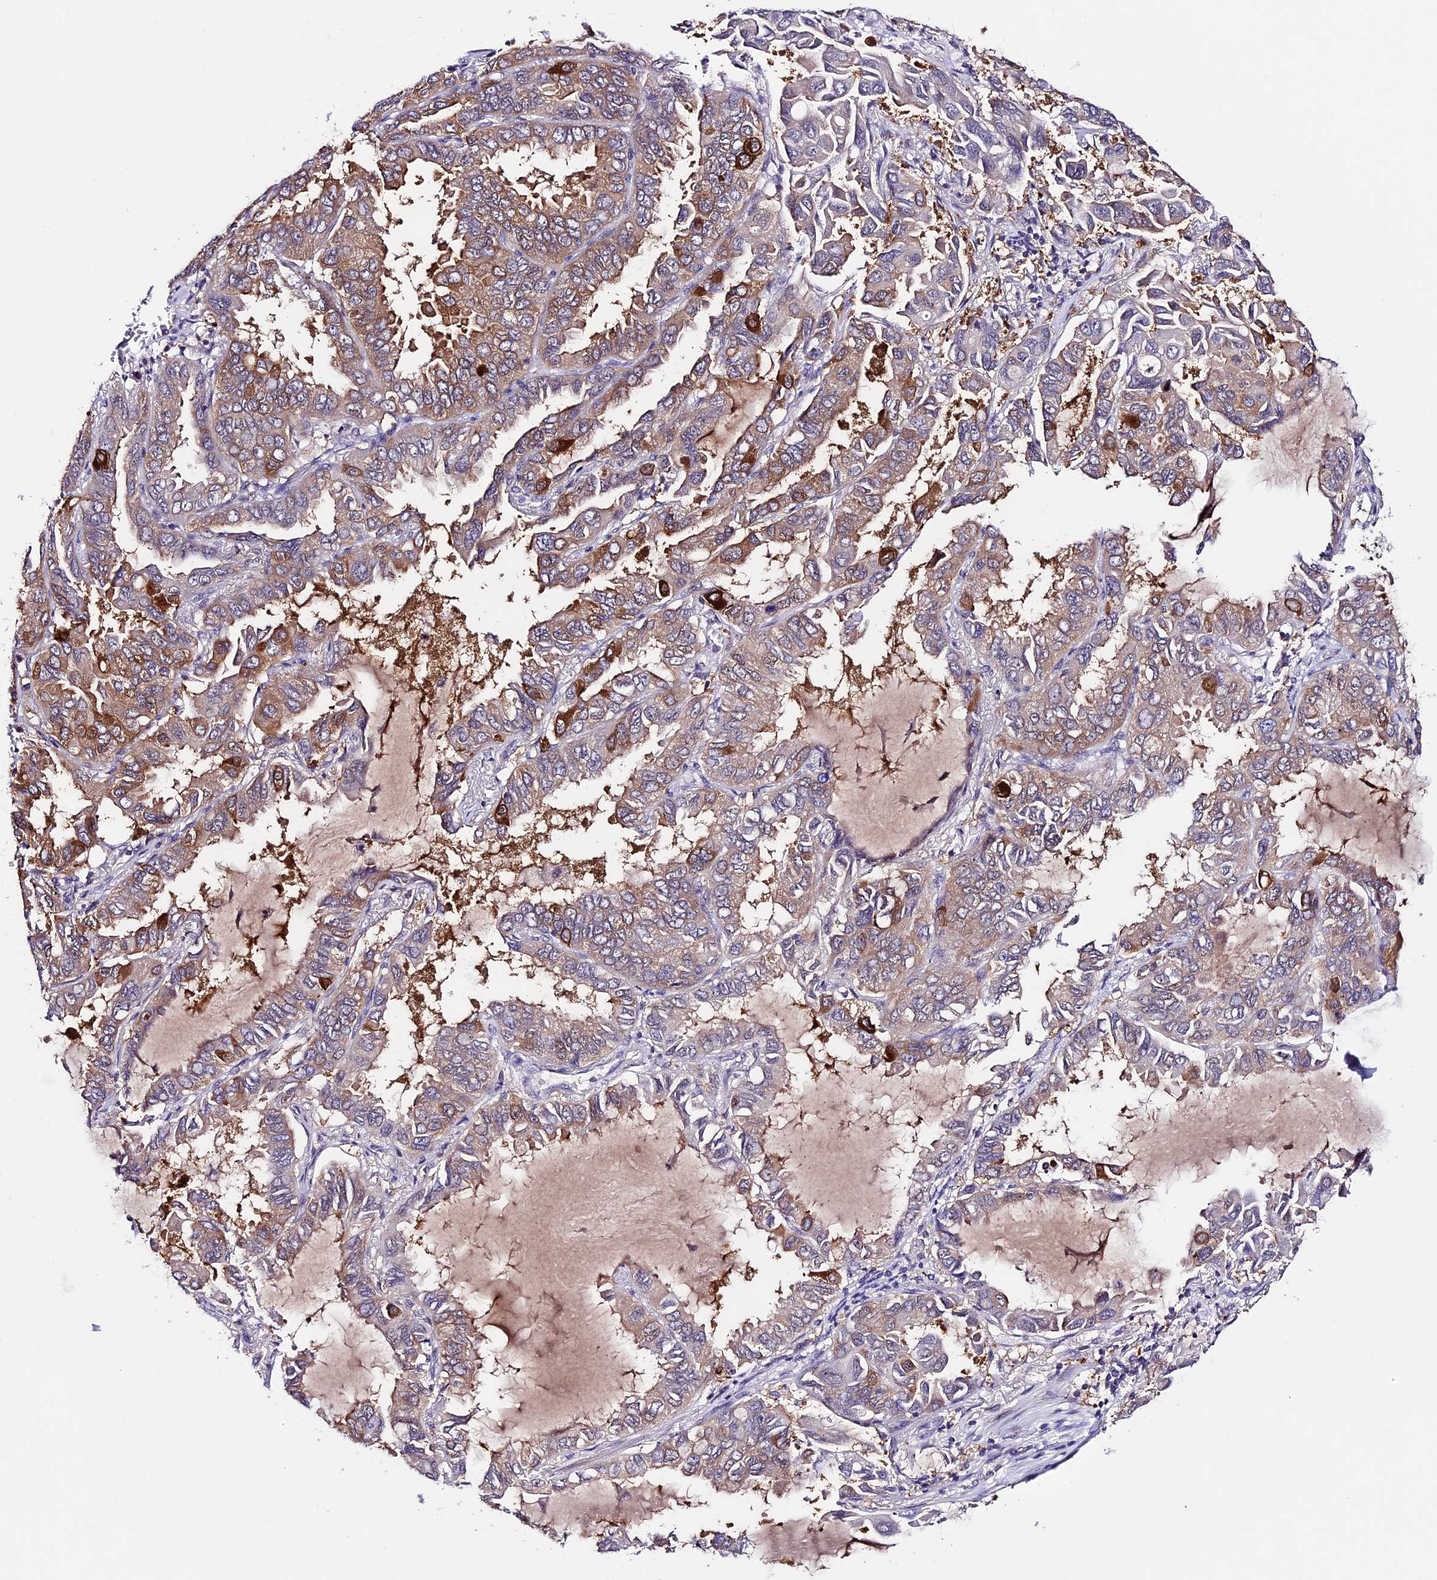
{"staining": {"intensity": "moderate", "quantity": "25%-75%", "location": "cytoplasmic/membranous"}, "tissue": "lung cancer", "cell_type": "Tumor cells", "image_type": "cancer", "snomed": [{"axis": "morphology", "description": "Adenocarcinoma, NOS"}, {"axis": "topography", "description": "Lung"}], "caption": "A photomicrograph of human adenocarcinoma (lung) stained for a protein reveals moderate cytoplasmic/membranous brown staining in tumor cells. (Brightfield microscopy of DAB IHC at high magnification).", "gene": "XKR7", "patient": {"sex": "male", "age": 64}}